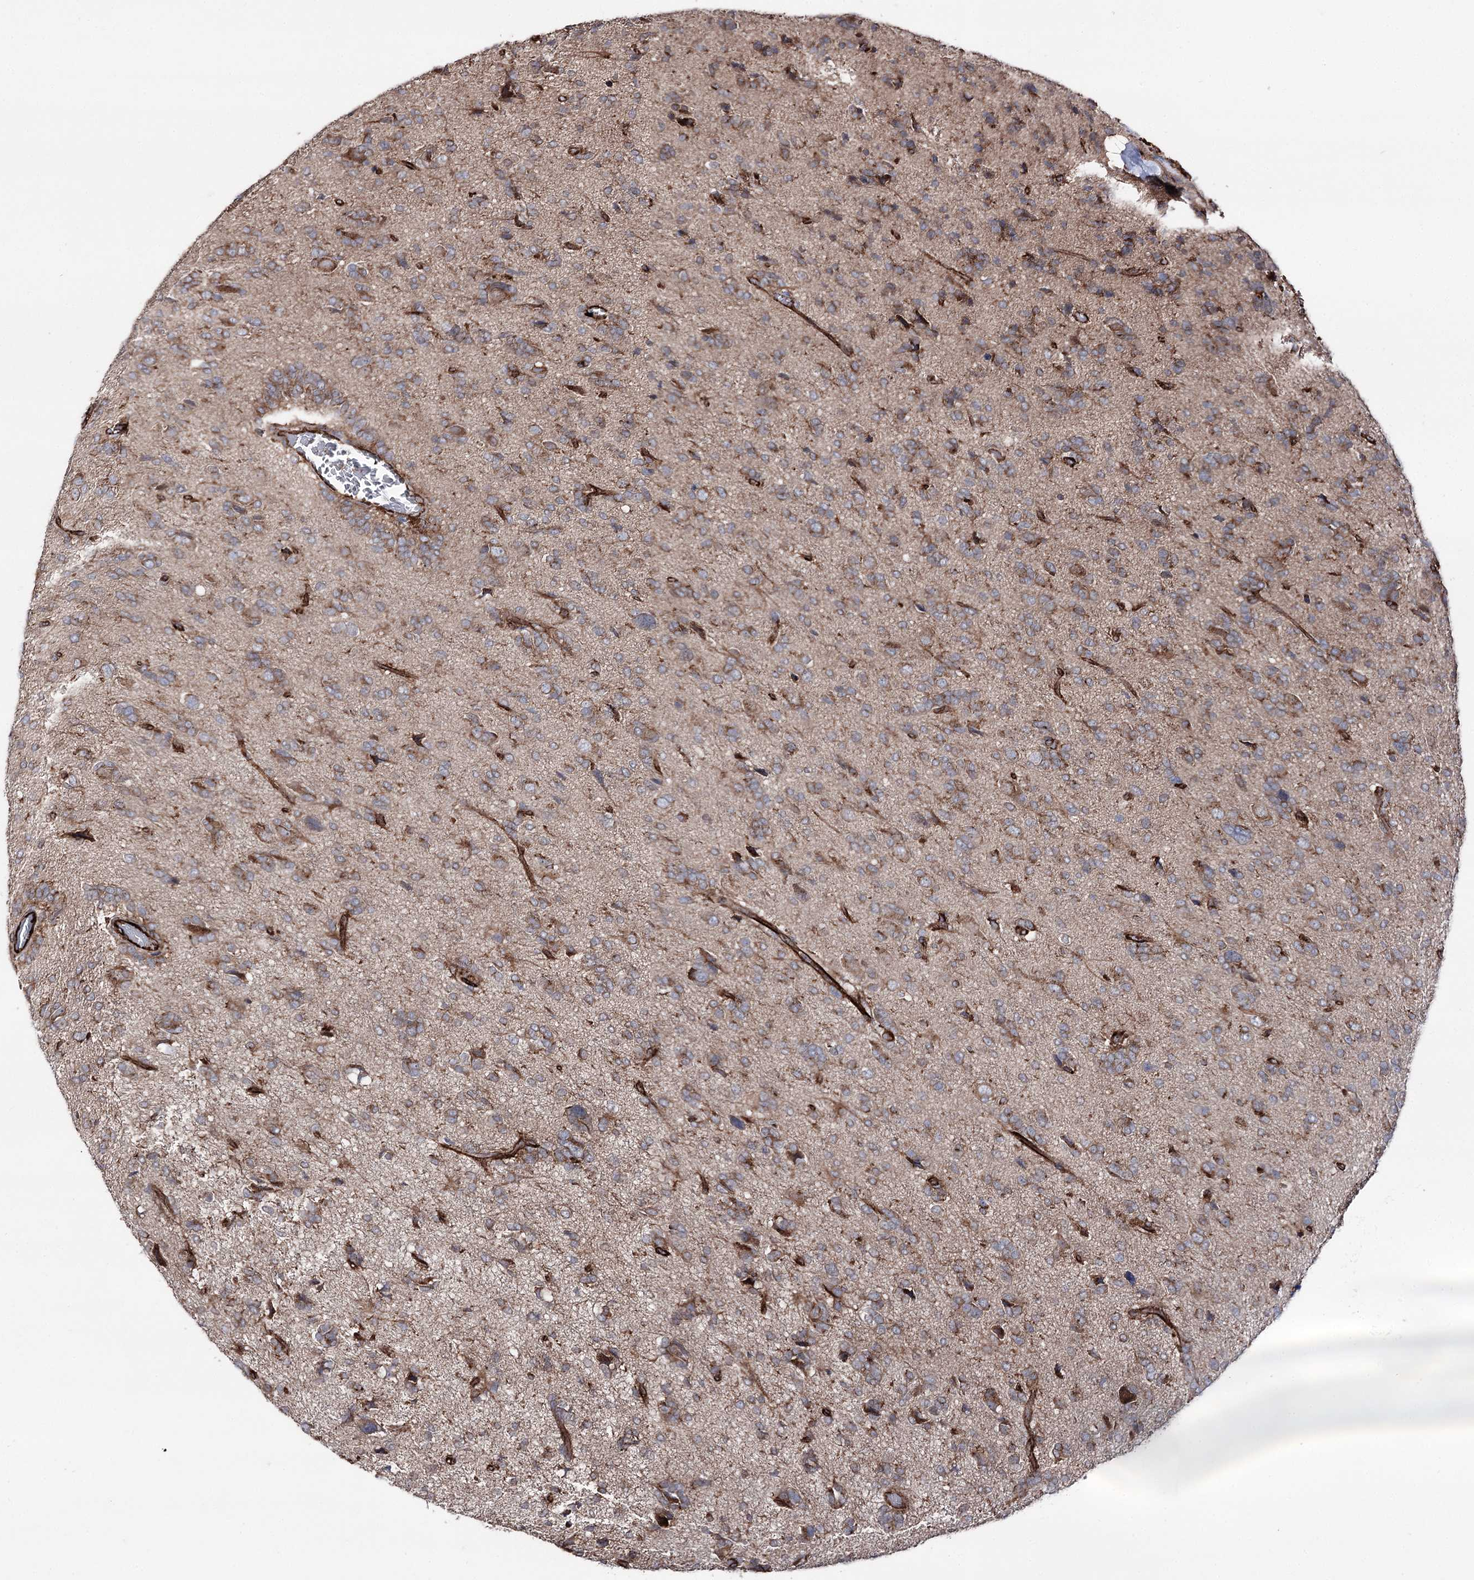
{"staining": {"intensity": "moderate", "quantity": "25%-75%", "location": "cytoplasmic/membranous"}, "tissue": "glioma", "cell_type": "Tumor cells", "image_type": "cancer", "snomed": [{"axis": "morphology", "description": "Glioma, malignant, High grade"}, {"axis": "topography", "description": "Brain"}], "caption": "High-grade glioma (malignant) was stained to show a protein in brown. There is medium levels of moderate cytoplasmic/membranous staining in approximately 25%-75% of tumor cells.", "gene": "MIB1", "patient": {"sex": "female", "age": 59}}